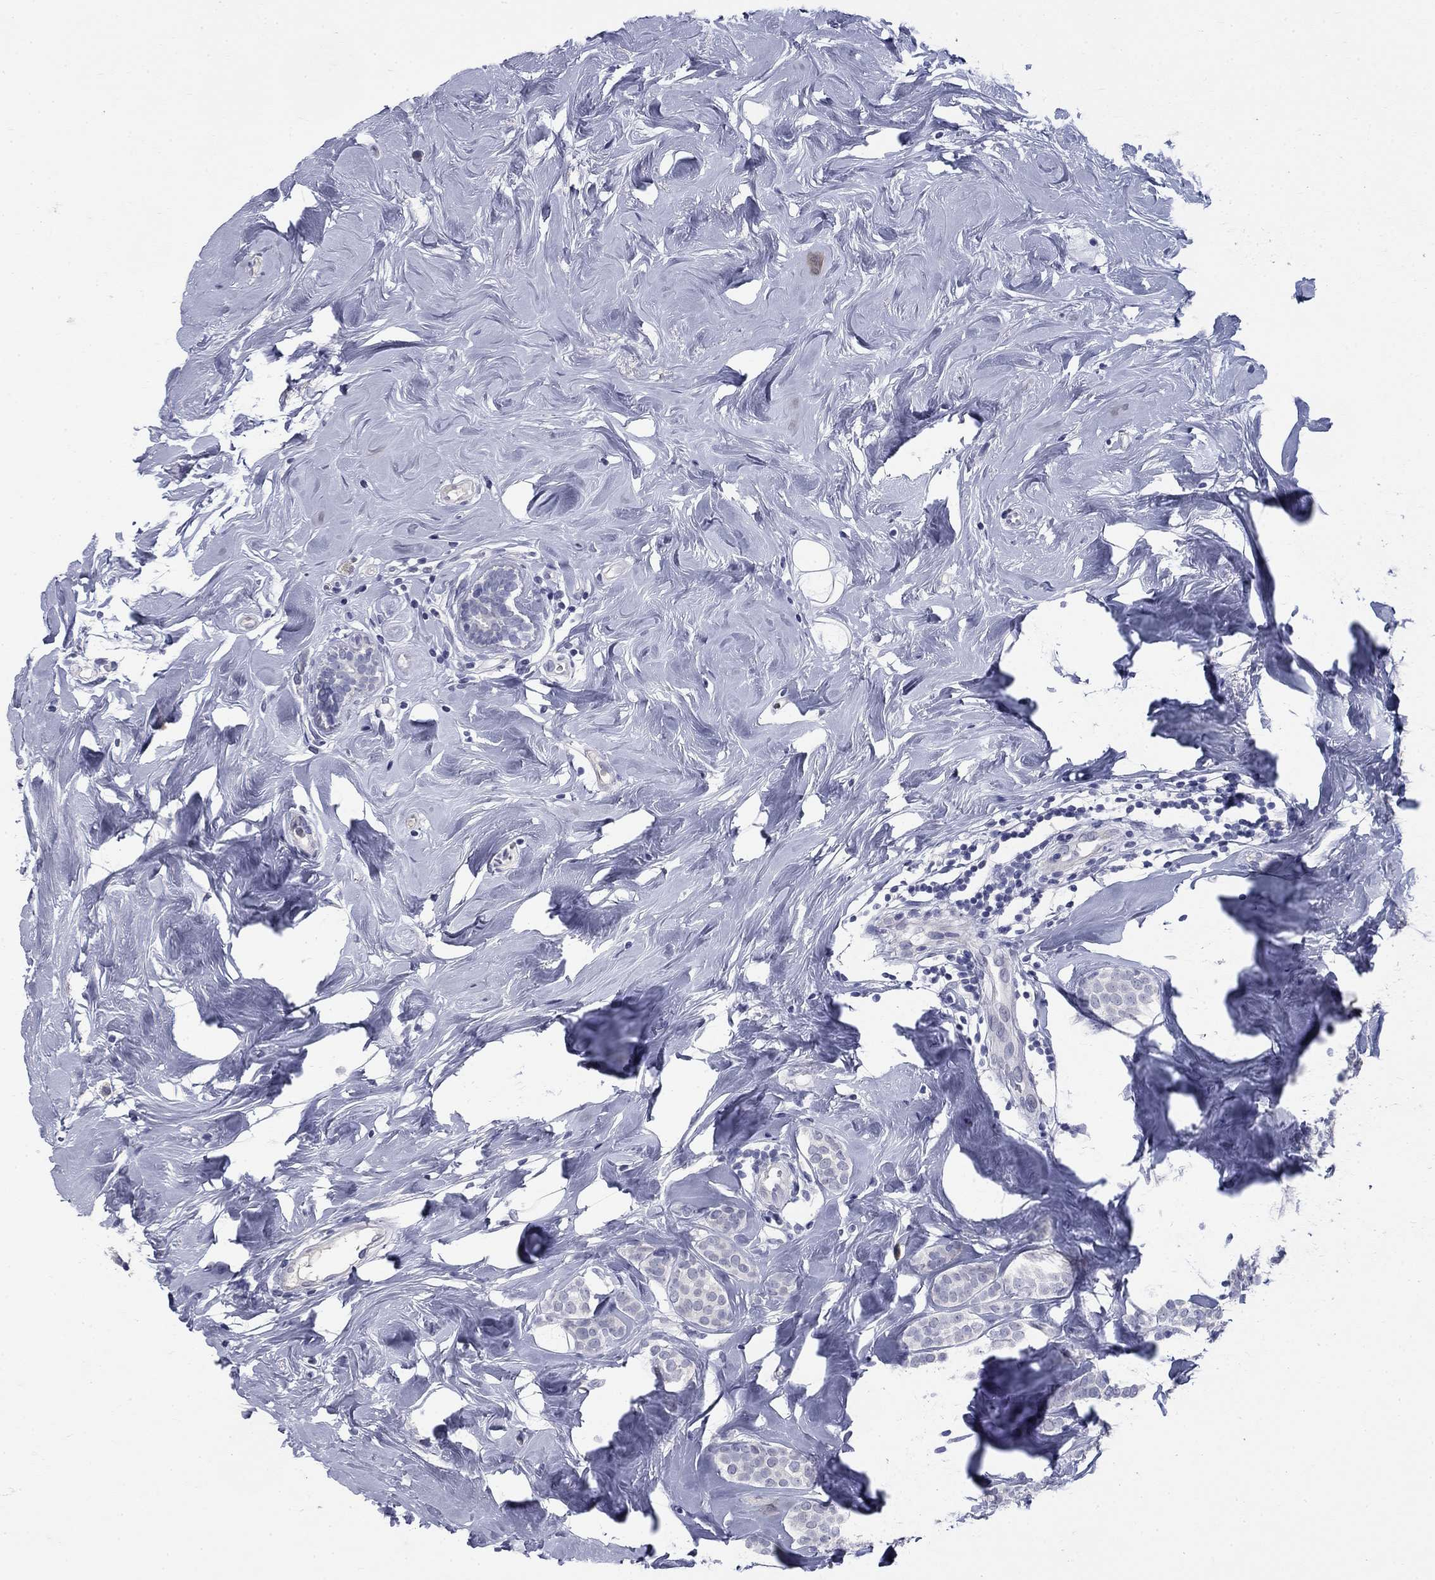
{"staining": {"intensity": "negative", "quantity": "none", "location": "none"}, "tissue": "breast cancer", "cell_type": "Tumor cells", "image_type": "cancer", "snomed": [{"axis": "morphology", "description": "Lobular carcinoma"}, {"axis": "topography", "description": "Breast"}], "caption": "The IHC image has no significant positivity in tumor cells of breast cancer tissue.", "gene": "ELAVL4", "patient": {"sex": "female", "age": 49}}